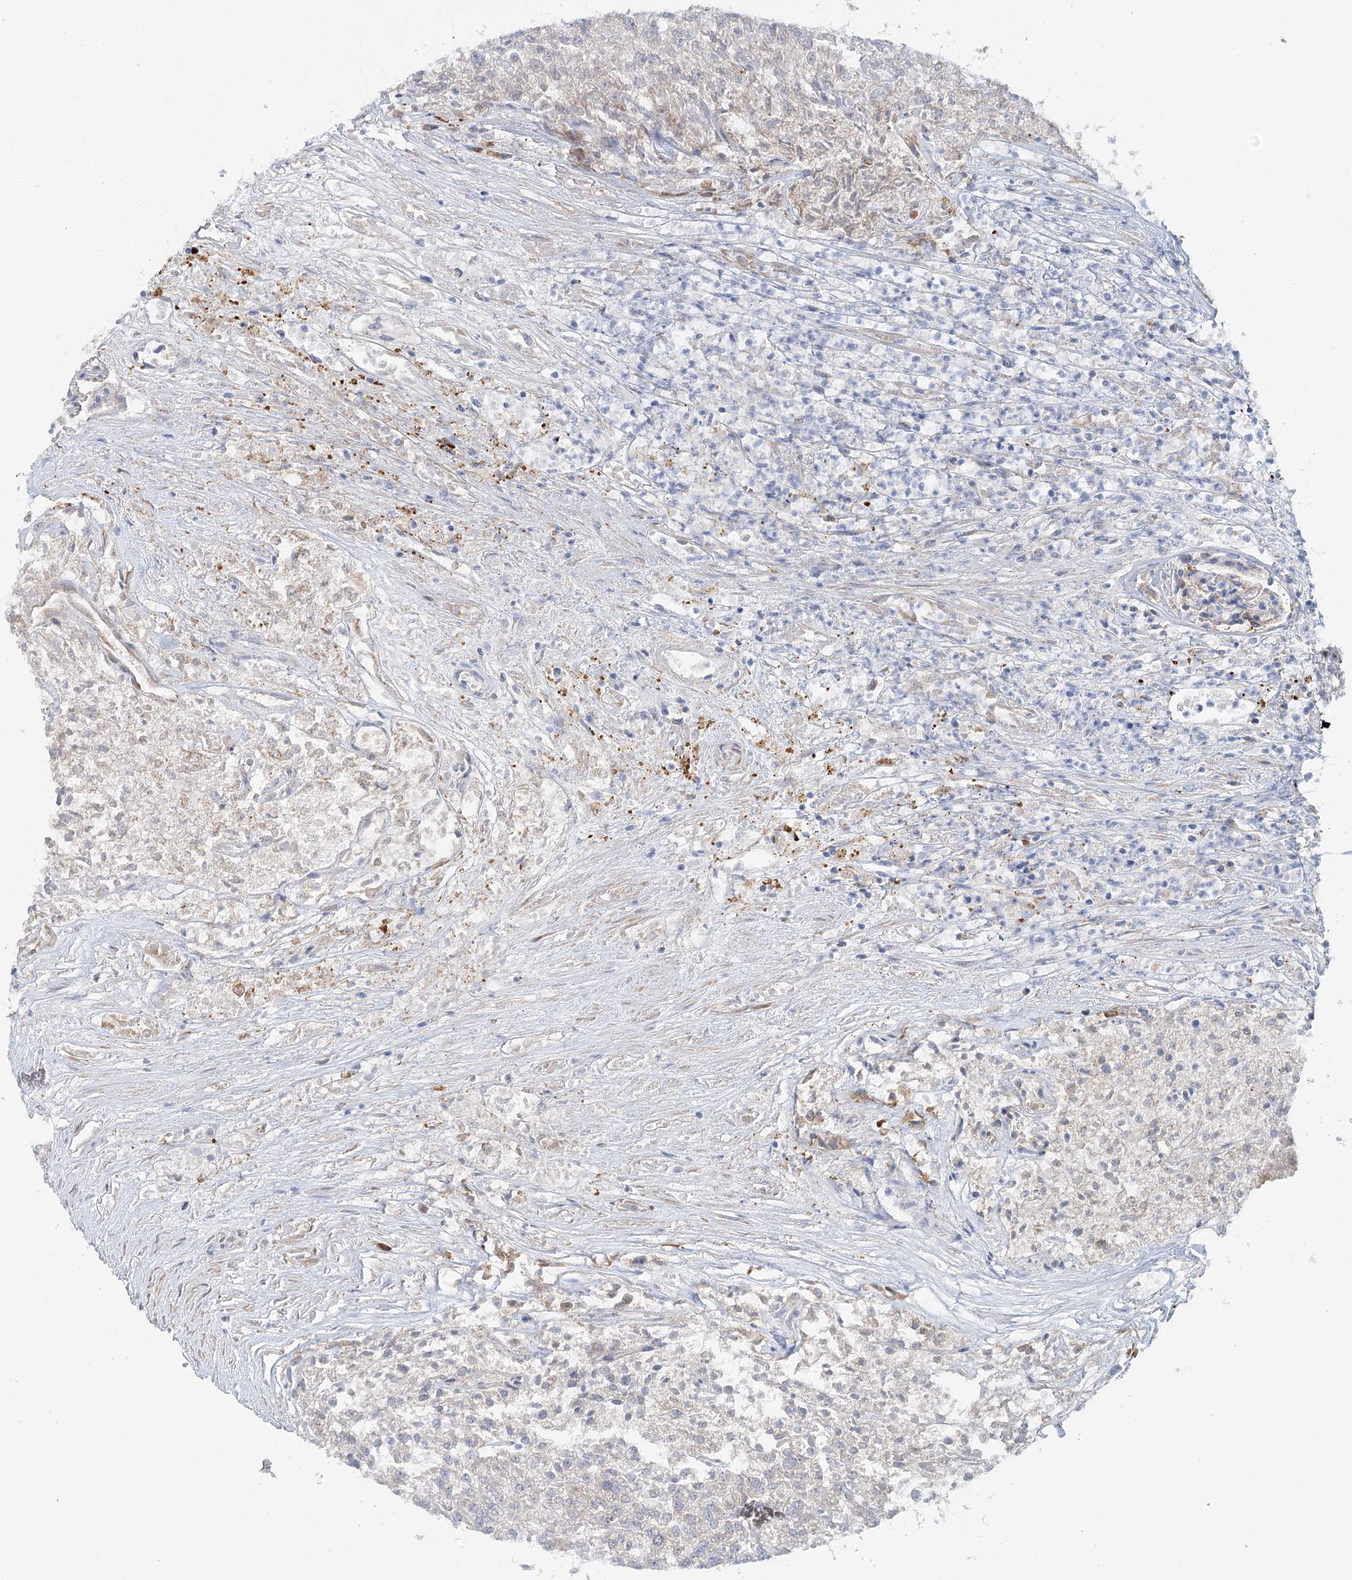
{"staining": {"intensity": "negative", "quantity": "none", "location": "none"}, "tissue": "renal cancer", "cell_type": "Tumor cells", "image_type": "cancer", "snomed": [{"axis": "morphology", "description": "Adenocarcinoma, NOS"}, {"axis": "topography", "description": "Kidney"}], "caption": "Immunohistochemical staining of adenocarcinoma (renal) exhibits no significant expression in tumor cells.", "gene": "CIB4", "patient": {"sex": "female", "age": 54}}